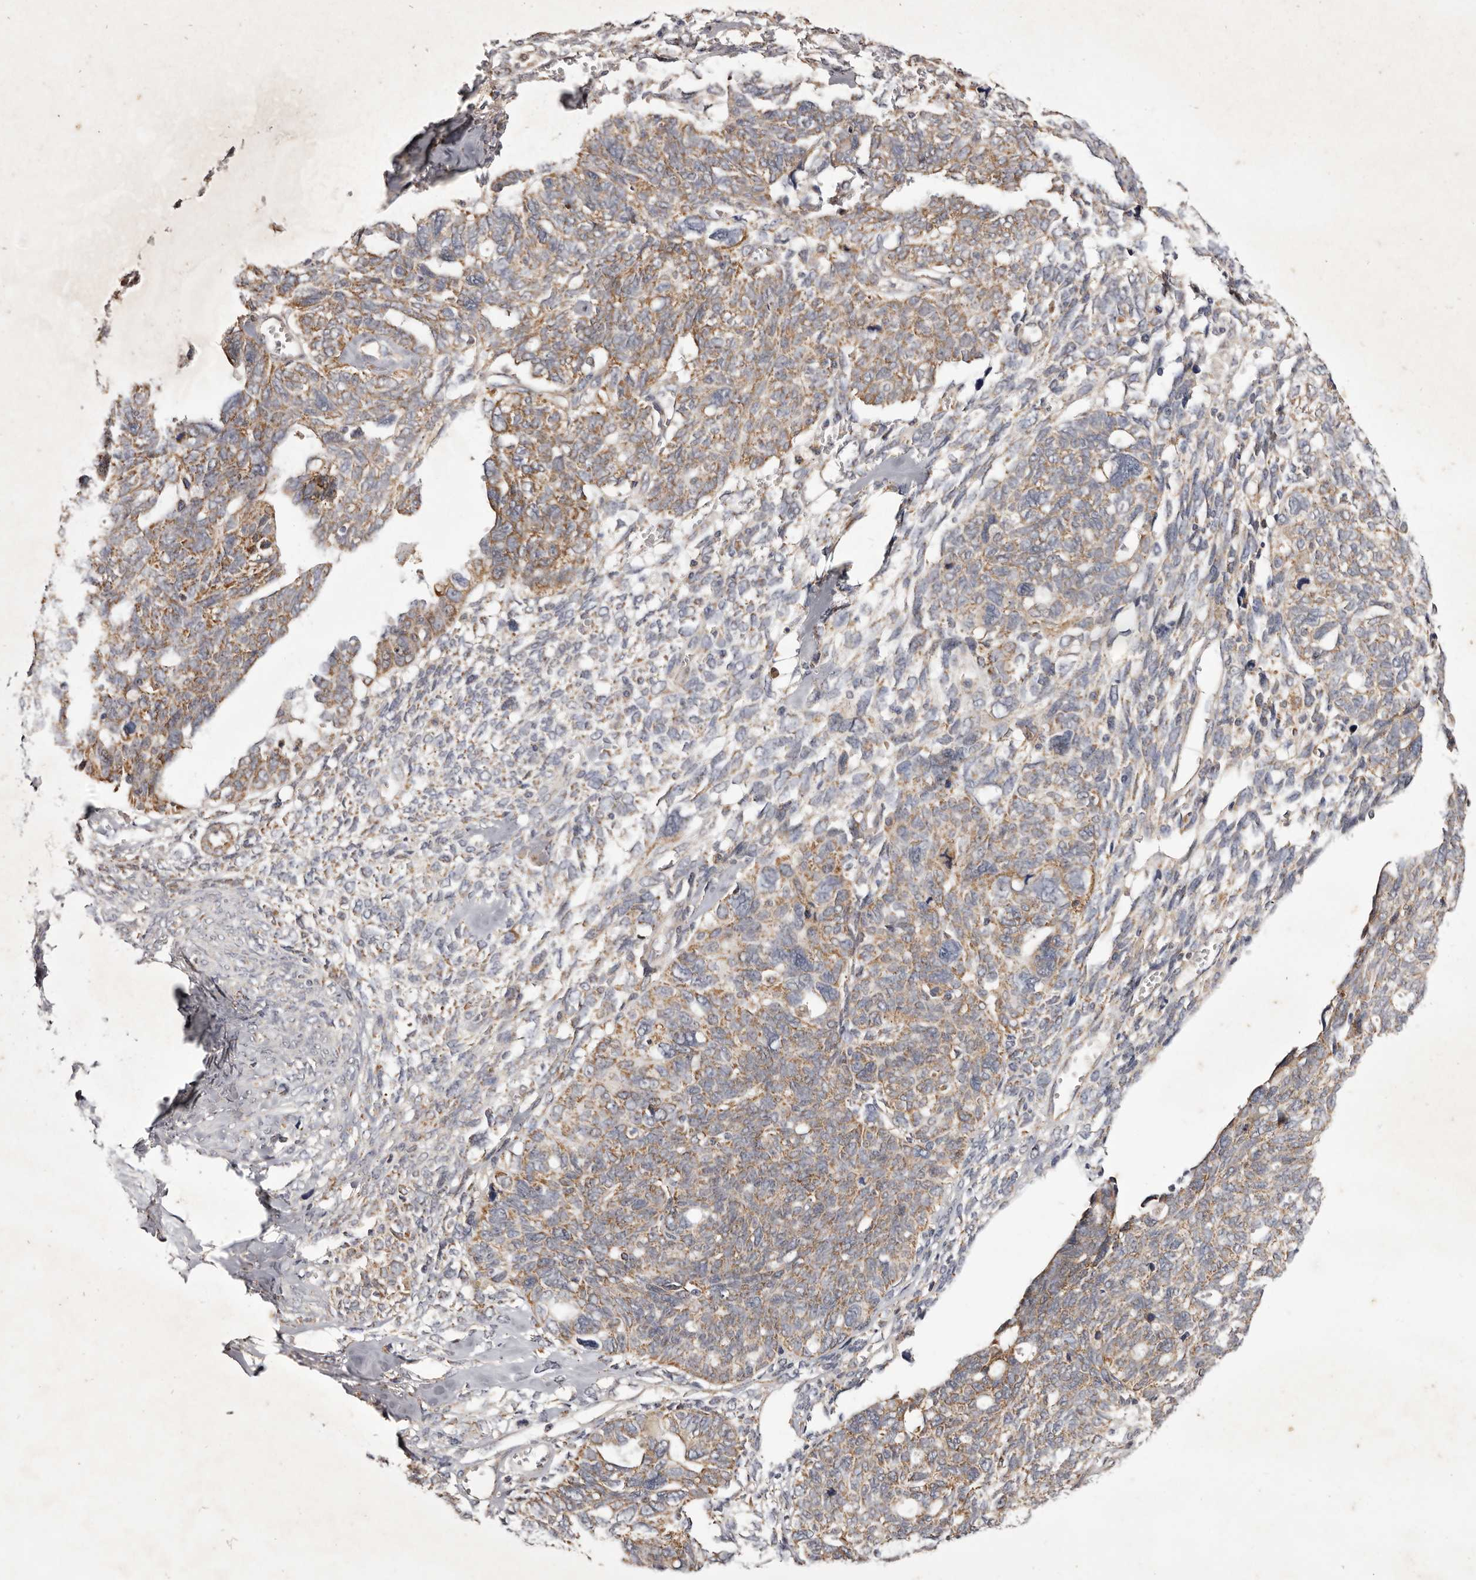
{"staining": {"intensity": "moderate", "quantity": "25%-75%", "location": "cytoplasmic/membranous"}, "tissue": "ovarian cancer", "cell_type": "Tumor cells", "image_type": "cancer", "snomed": [{"axis": "morphology", "description": "Cystadenocarcinoma, serous, NOS"}, {"axis": "topography", "description": "Ovary"}], "caption": "Immunohistochemistry (IHC) micrograph of ovarian cancer stained for a protein (brown), which demonstrates medium levels of moderate cytoplasmic/membranous staining in approximately 25%-75% of tumor cells.", "gene": "CPLANE2", "patient": {"sex": "female", "age": 79}}